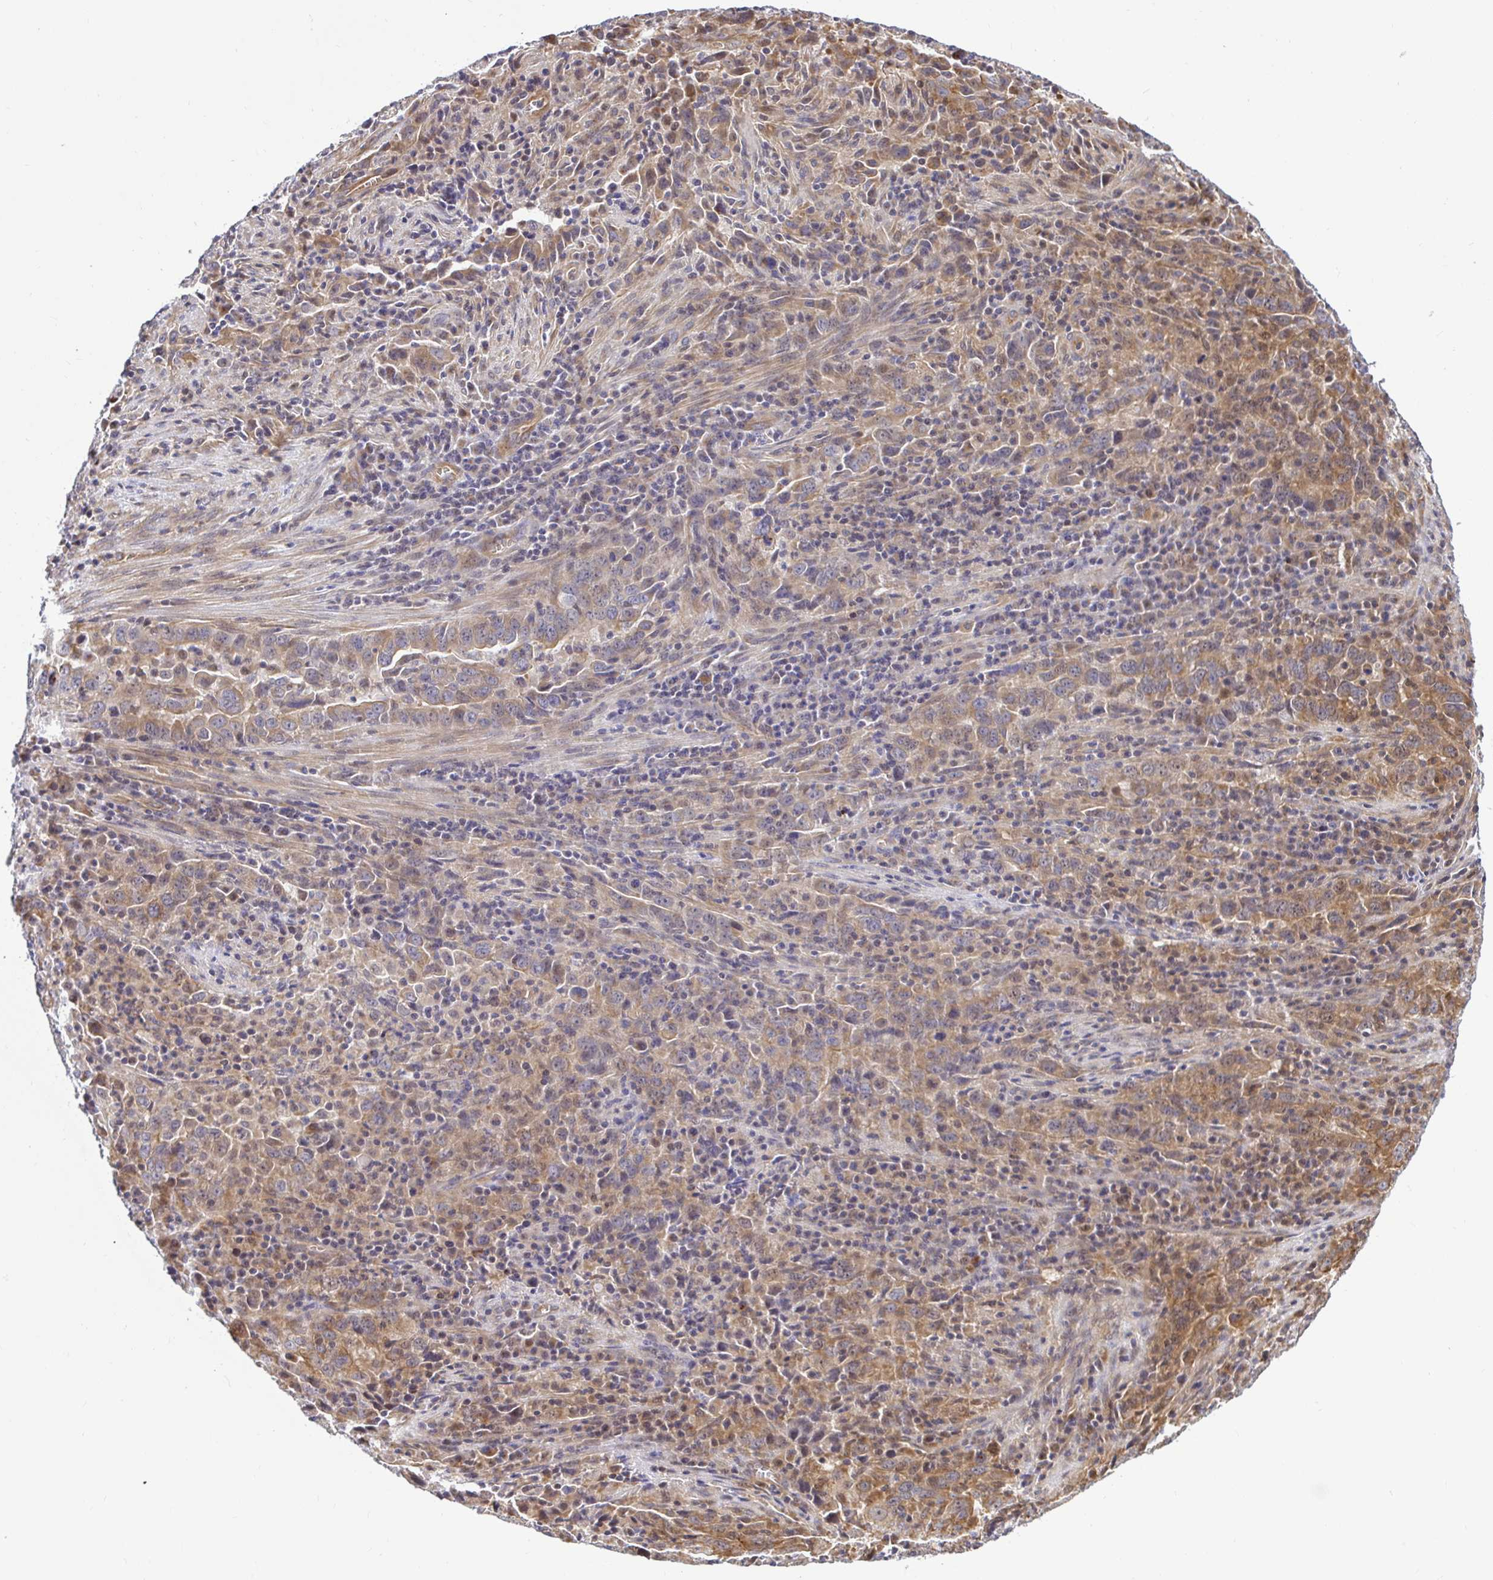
{"staining": {"intensity": "moderate", "quantity": ">75%", "location": "cytoplasmic/membranous"}, "tissue": "lung cancer", "cell_type": "Tumor cells", "image_type": "cancer", "snomed": [{"axis": "morphology", "description": "Adenocarcinoma, NOS"}, {"axis": "topography", "description": "Lung"}], "caption": "Moderate cytoplasmic/membranous staining is identified in about >75% of tumor cells in lung cancer. Using DAB (brown) and hematoxylin (blue) stains, captured at high magnification using brightfield microscopy.", "gene": "TRIM55", "patient": {"sex": "male", "age": 67}}